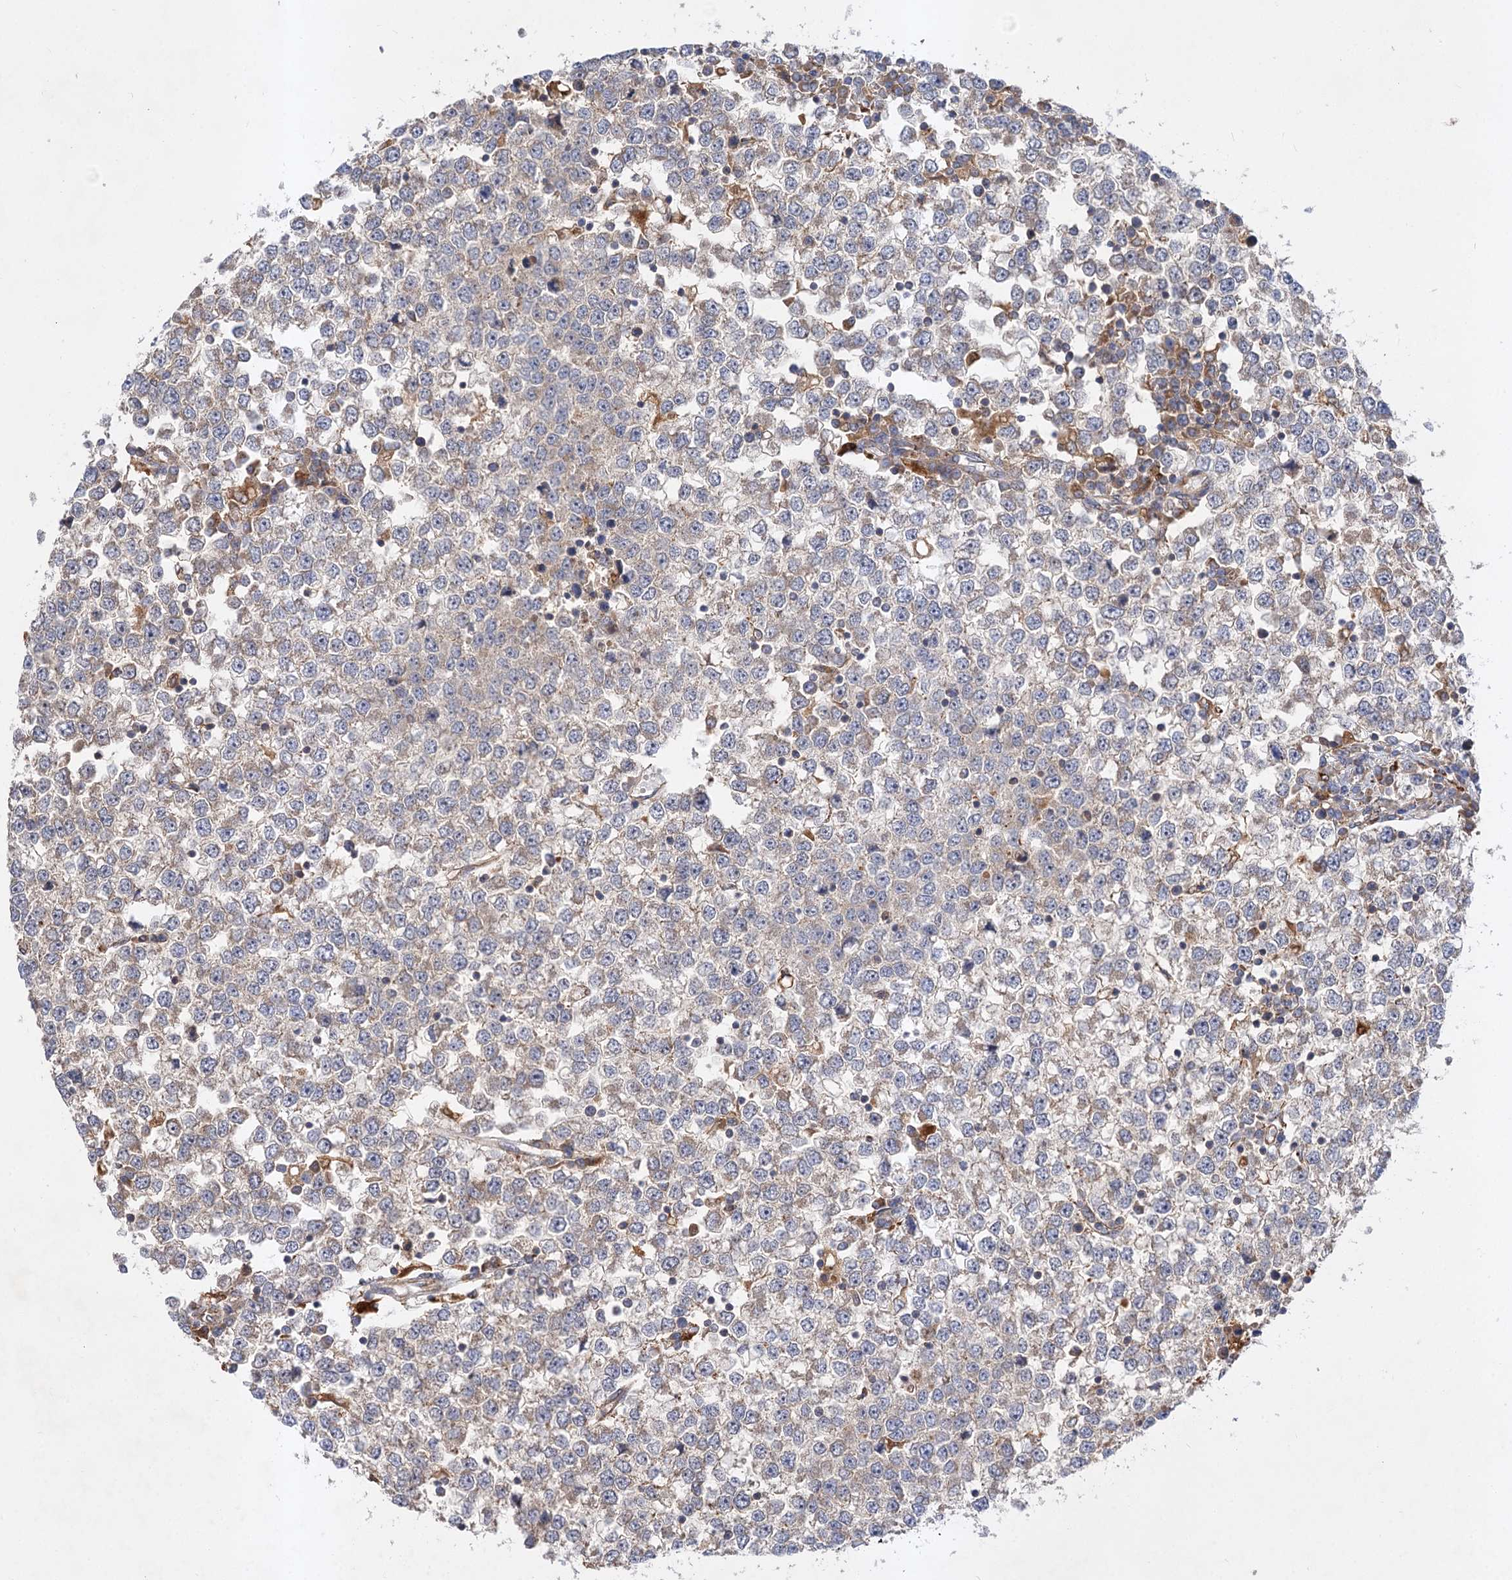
{"staining": {"intensity": "weak", "quantity": "25%-75%", "location": "cytoplasmic/membranous"}, "tissue": "testis cancer", "cell_type": "Tumor cells", "image_type": "cancer", "snomed": [{"axis": "morphology", "description": "Seminoma, NOS"}, {"axis": "topography", "description": "Testis"}], "caption": "Protein staining shows weak cytoplasmic/membranous staining in approximately 25%-75% of tumor cells in testis cancer.", "gene": "PATL1", "patient": {"sex": "male", "age": 65}}